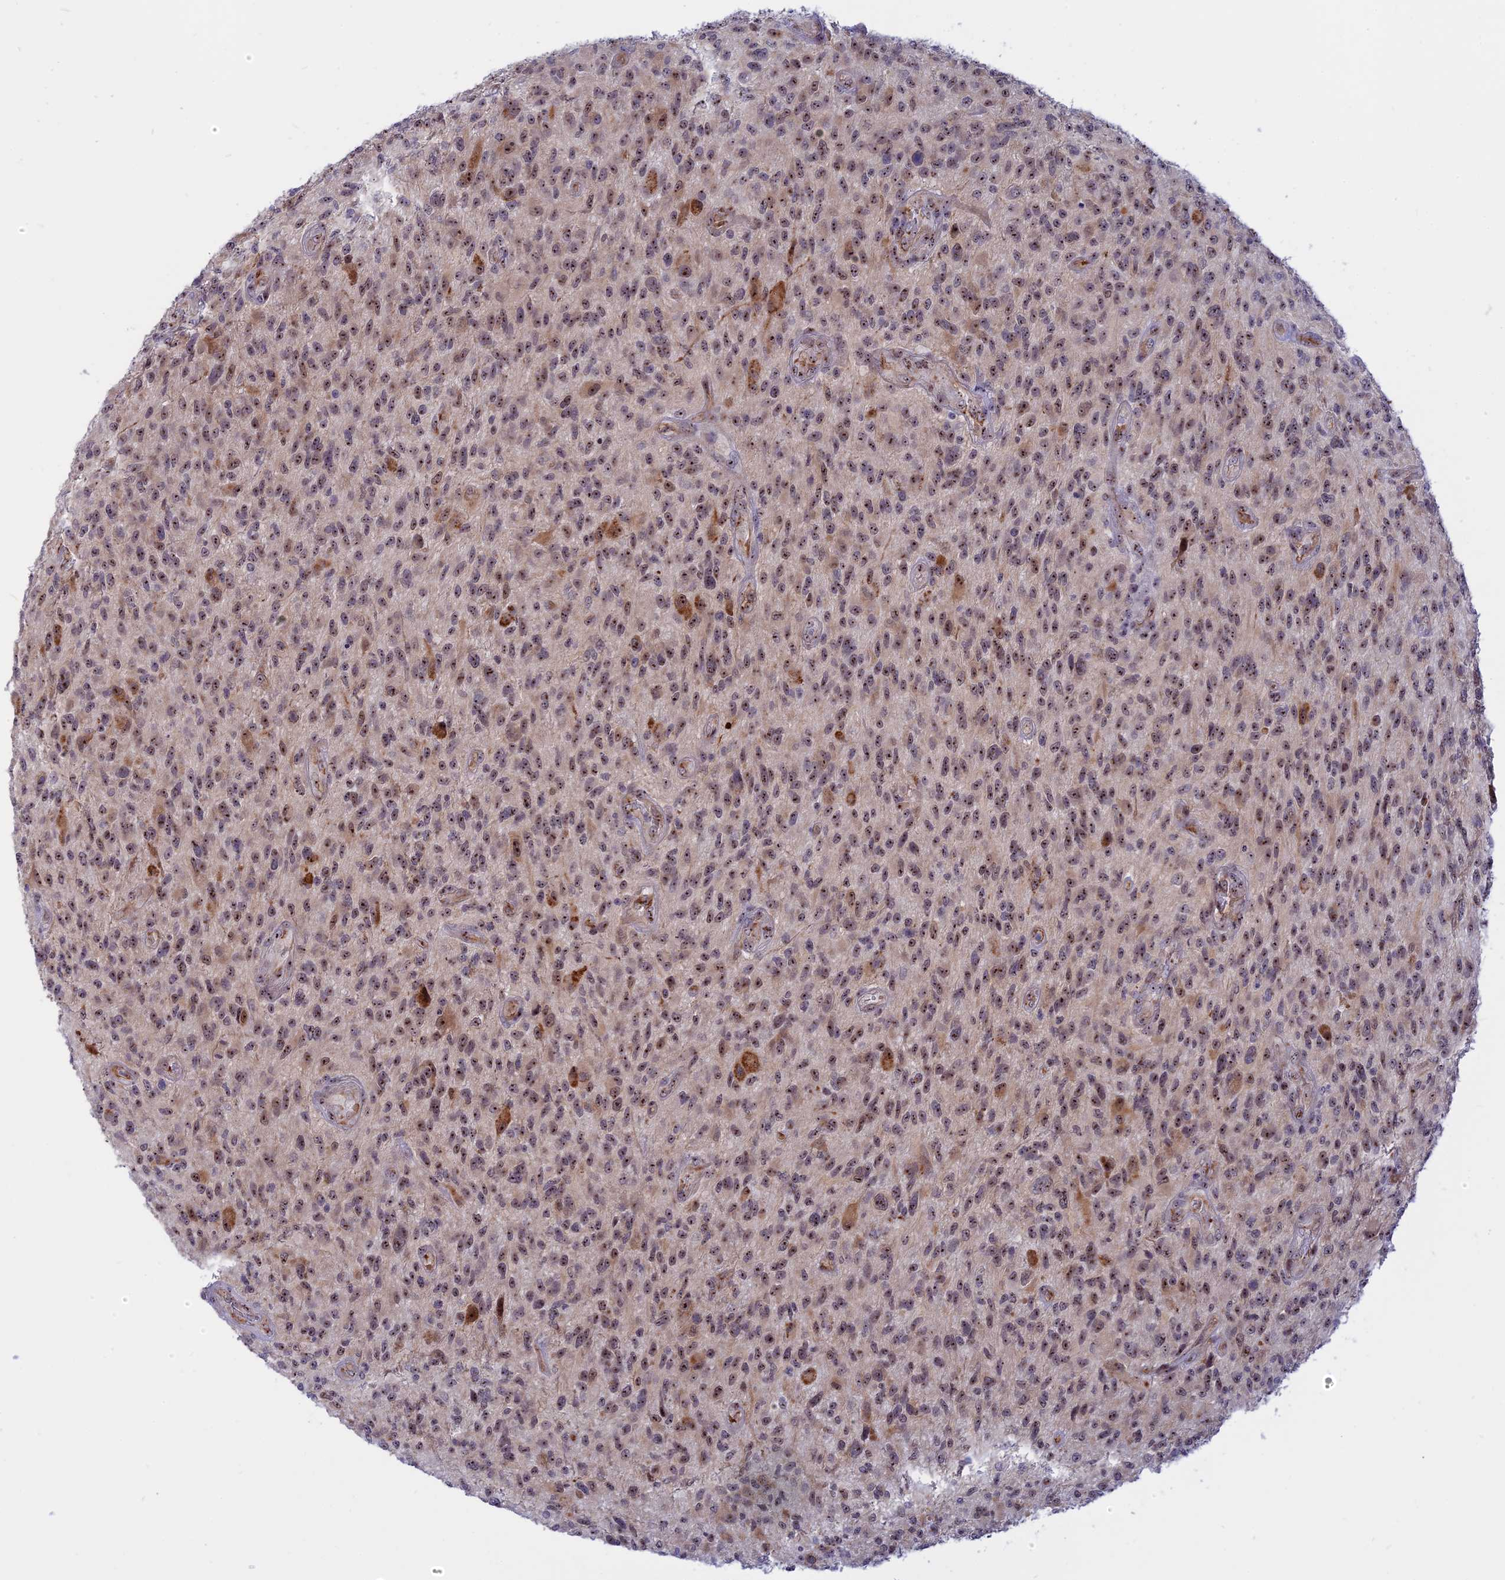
{"staining": {"intensity": "moderate", "quantity": ">75%", "location": "nuclear"}, "tissue": "glioma", "cell_type": "Tumor cells", "image_type": "cancer", "snomed": [{"axis": "morphology", "description": "Glioma, malignant, High grade"}, {"axis": "topography", "description": "Brain"}], "caption": "IHC (DAB (3,3'-diaminobenzidine)) staining of malignant high-grade glioma displays moderate nuclear protein staining in about >75% of tumor cells.", "gene": "DBNDD1", "patient": {"sex": "male", "age": 47}}